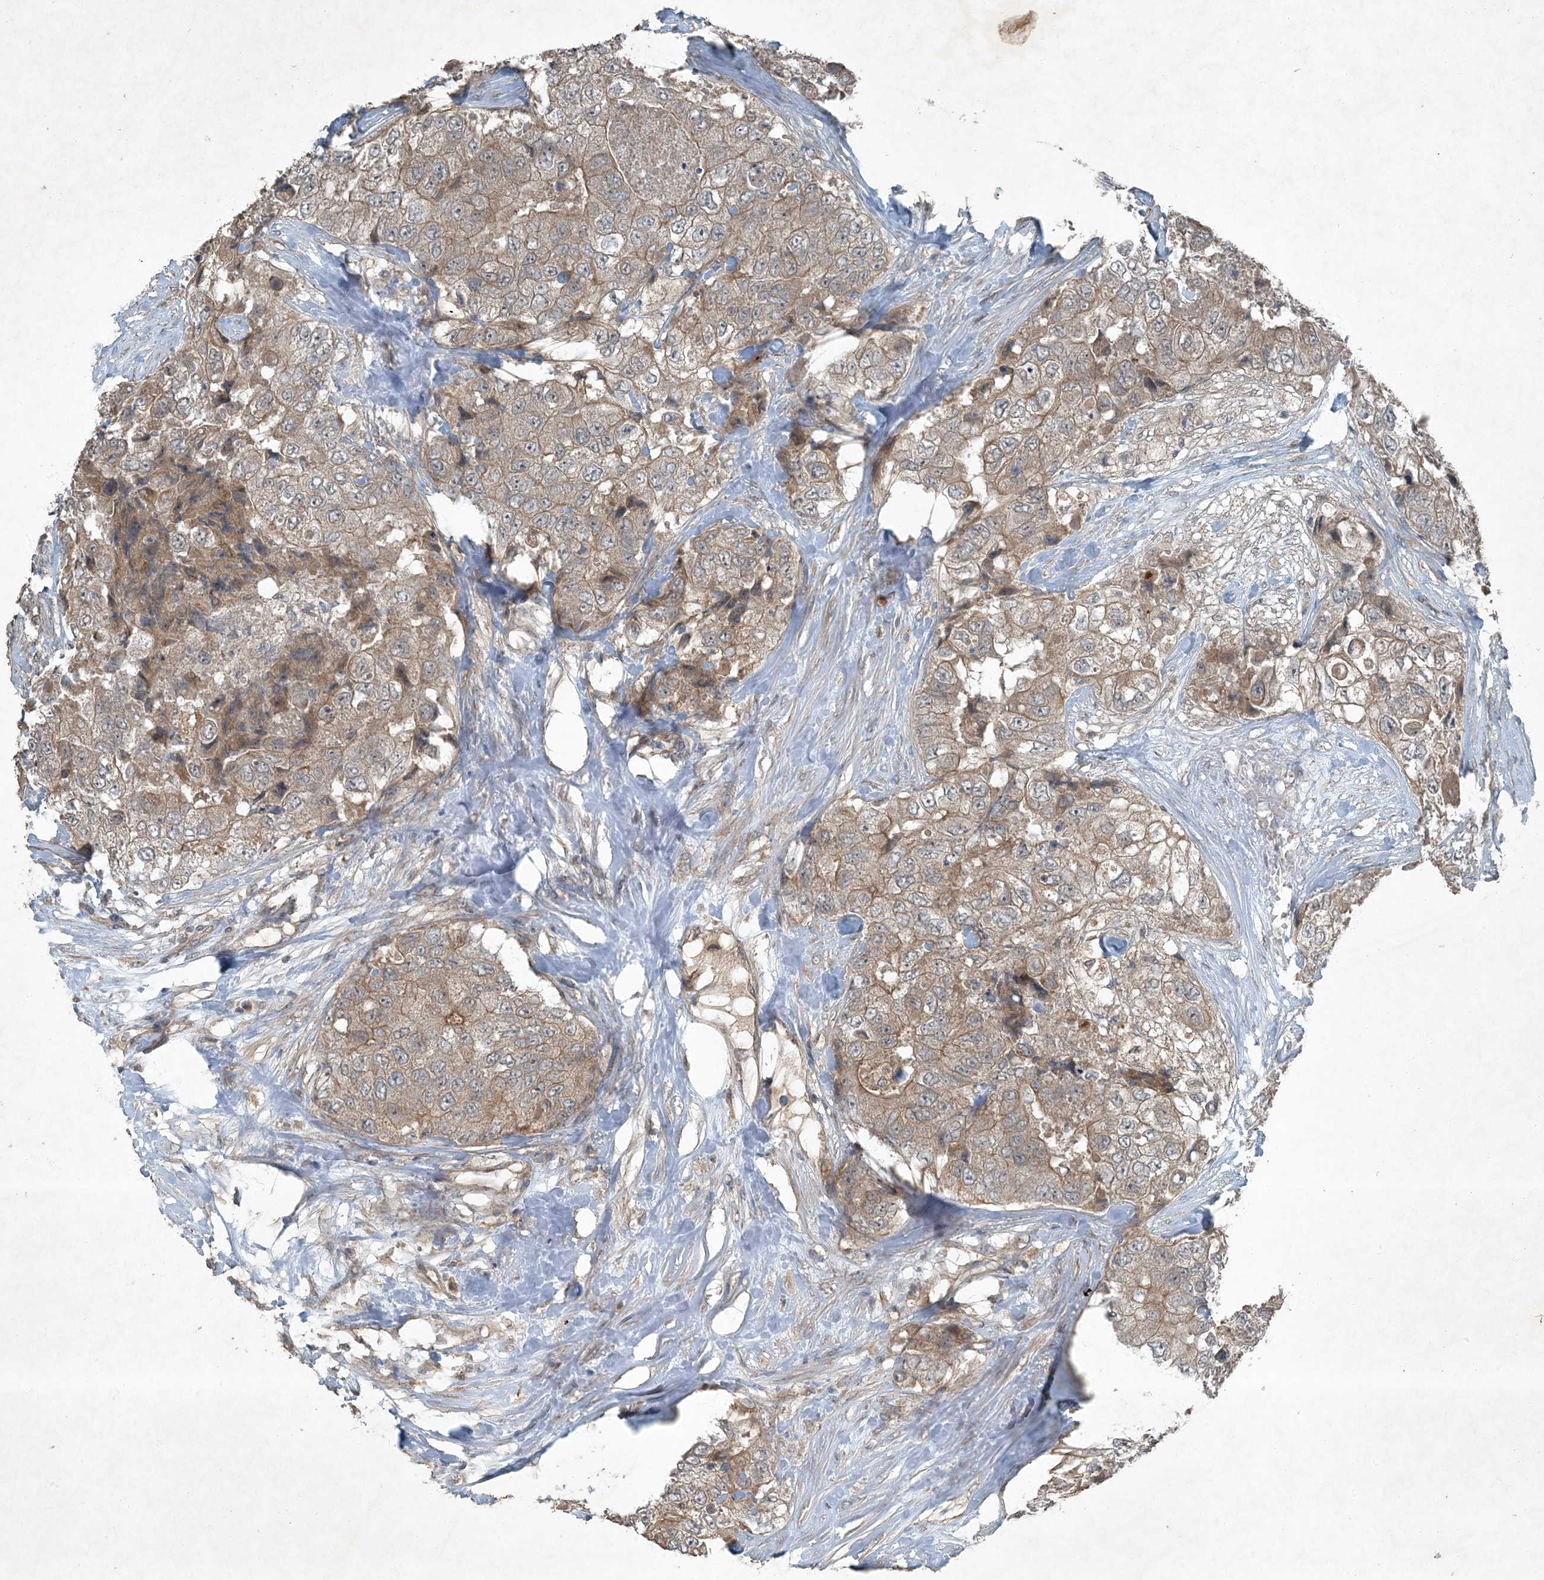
{"staining": {"intensity": "weak", "quantity": ">75%", "location": "cytoplasmic/membranous"}, "tissue": "breast cancer", "cell_type": "Tumor cells", "image_type": "cancer", "snomed": [{"axis": "morphology", "description": "Duct carcinoma"}, {"axis": "topography", "description": "Breast"}], "caption": "This is an image of immunohistochemistry staining of breast cancer, which shows weak expression in the cytoplasmic/membranous of tumor cells.", "gene": "MDN1", "patient": {"sex": "female", "age": 62}}